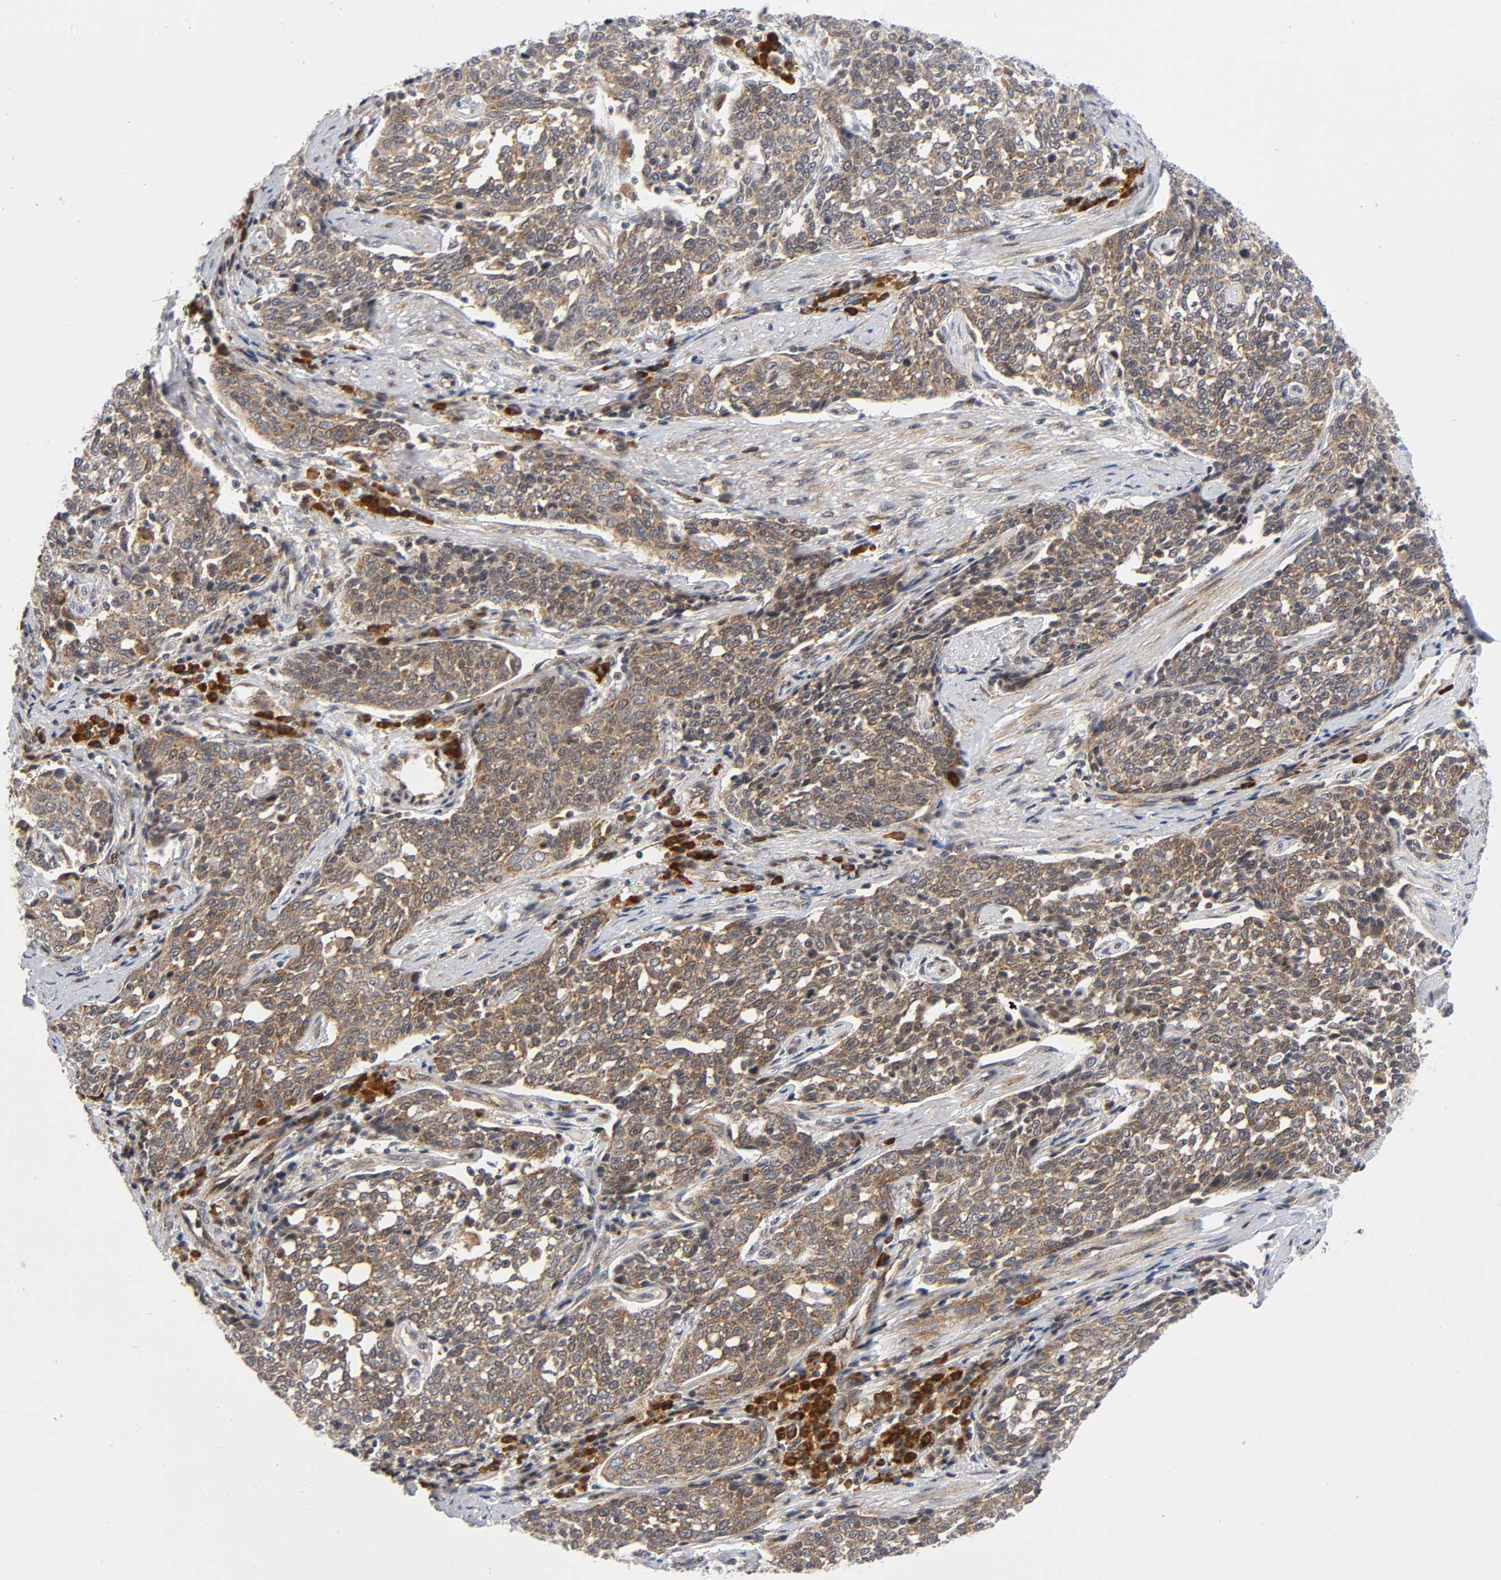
{"staining": {"intensity": "moderate", "quantity": ">75%", "location": "cytoplasmic/membranous"}, "tissue": "cervical cancer", "cell_type": "Tumor cells", "image_type": "cancer", "snomed": [{"axis": "morphology", "description": "Squamous cell carcinoma, NOS"}, {"axis": "topography", "description": "Cervix"}], "caption": "Approximately >75% of tumor cells in squamous cell carcinoma (cervical) reveal moderate cytoplasmic/membranous protein positivity as visualized by brown immunohistochemical staining.", "gene": "EIF5", "patient": {"sex": "female", "age": 34}}